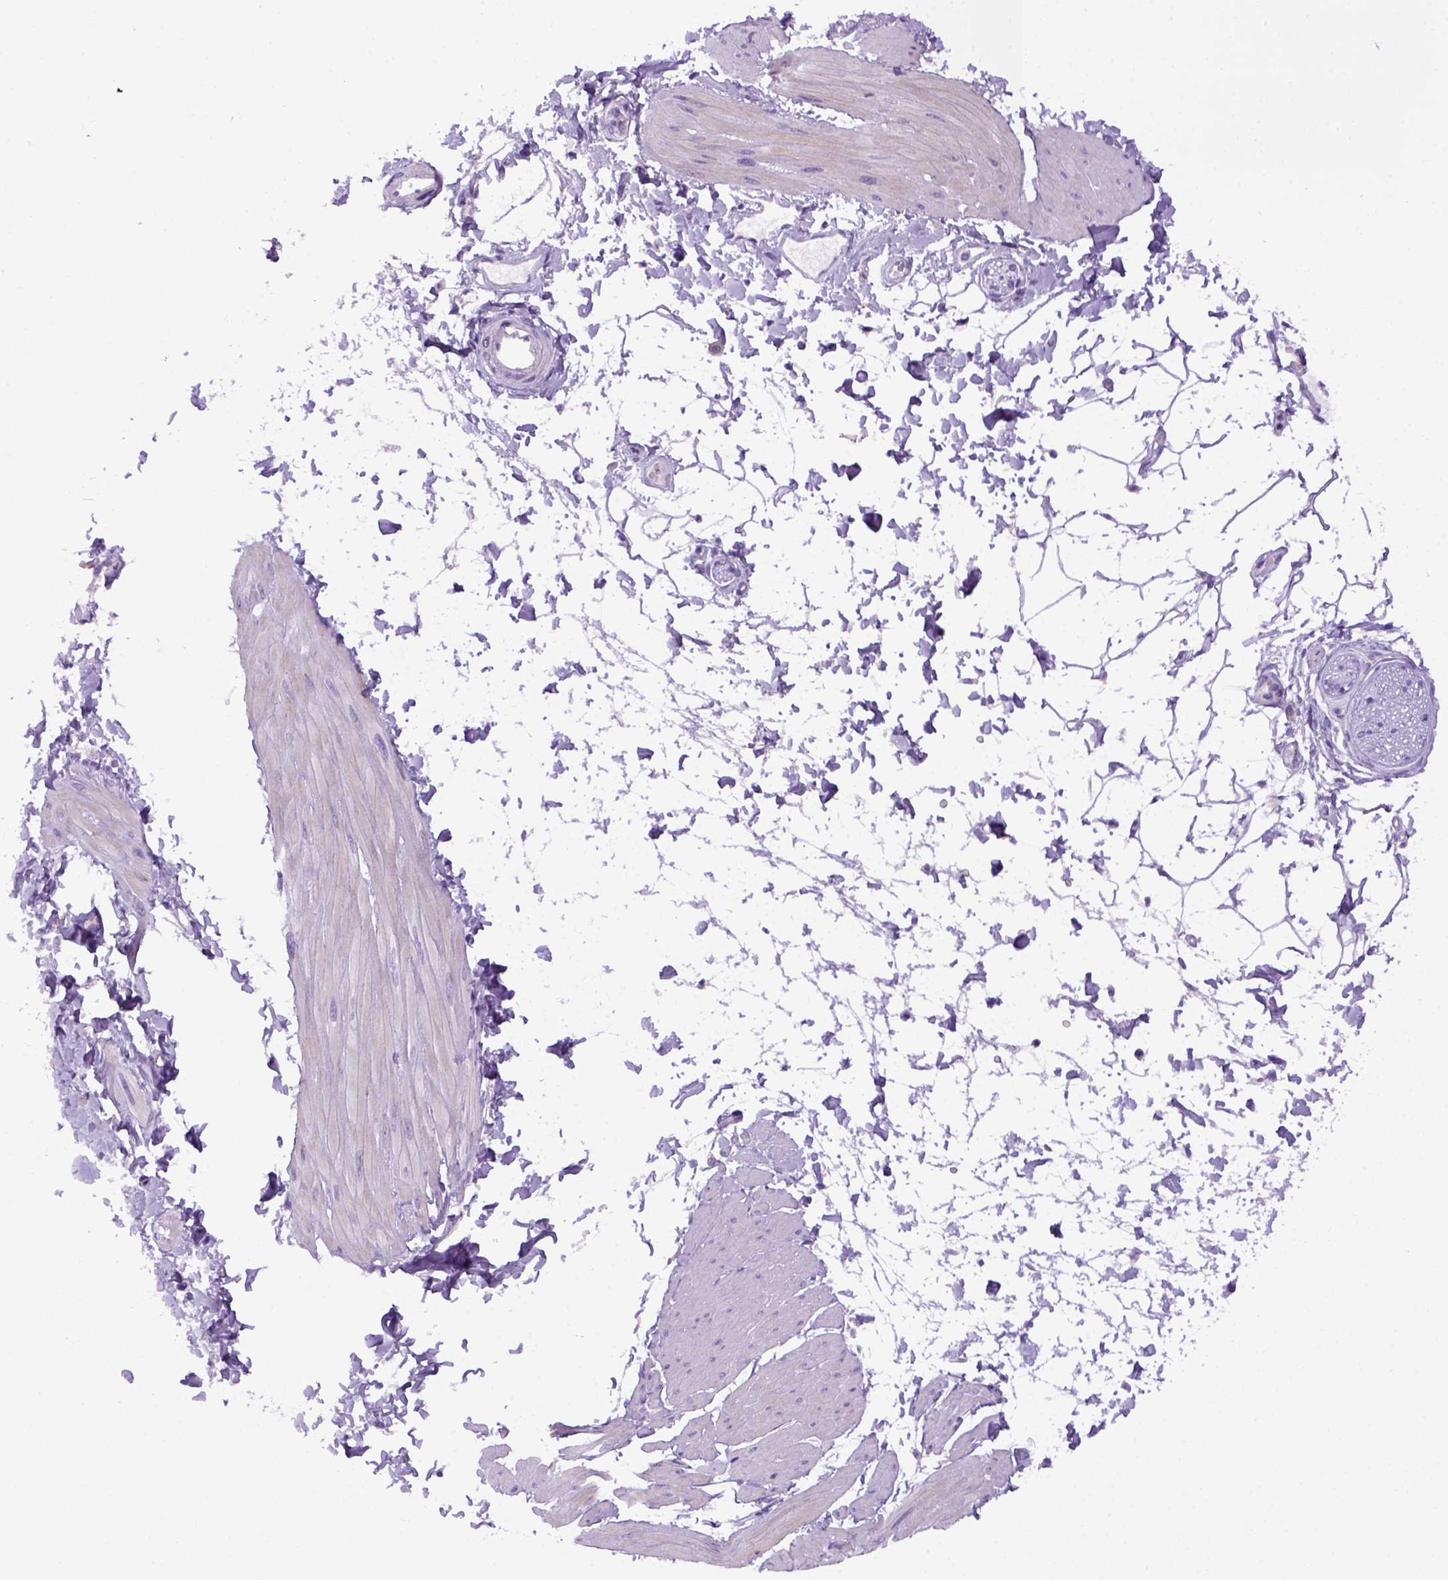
{"staining": {"intensity": "negative", "quantity": "none", "location": "none"}, "tissue": "adipose tissue", "cell_type": "Adipocytes", "image_type": "normal", "snomed": [{"axis": "morphology", "description": "Normal tissue, NOS"}, {"axis": "topography", "description": "Smooth muscle"}, {"axis": "topography", "description": "Peripheral nerve tissue"}], "caption": "Histopathology image shows no significant protein positivity in adipocytes of unremarkable adipose tissue. Brightfield microscopy of IHC stained with DAB (brown) and hematoxylin (blue), captured at high magnification.", "gene": "DNAH11", "patient": {"sex": "male", "age": 58}}